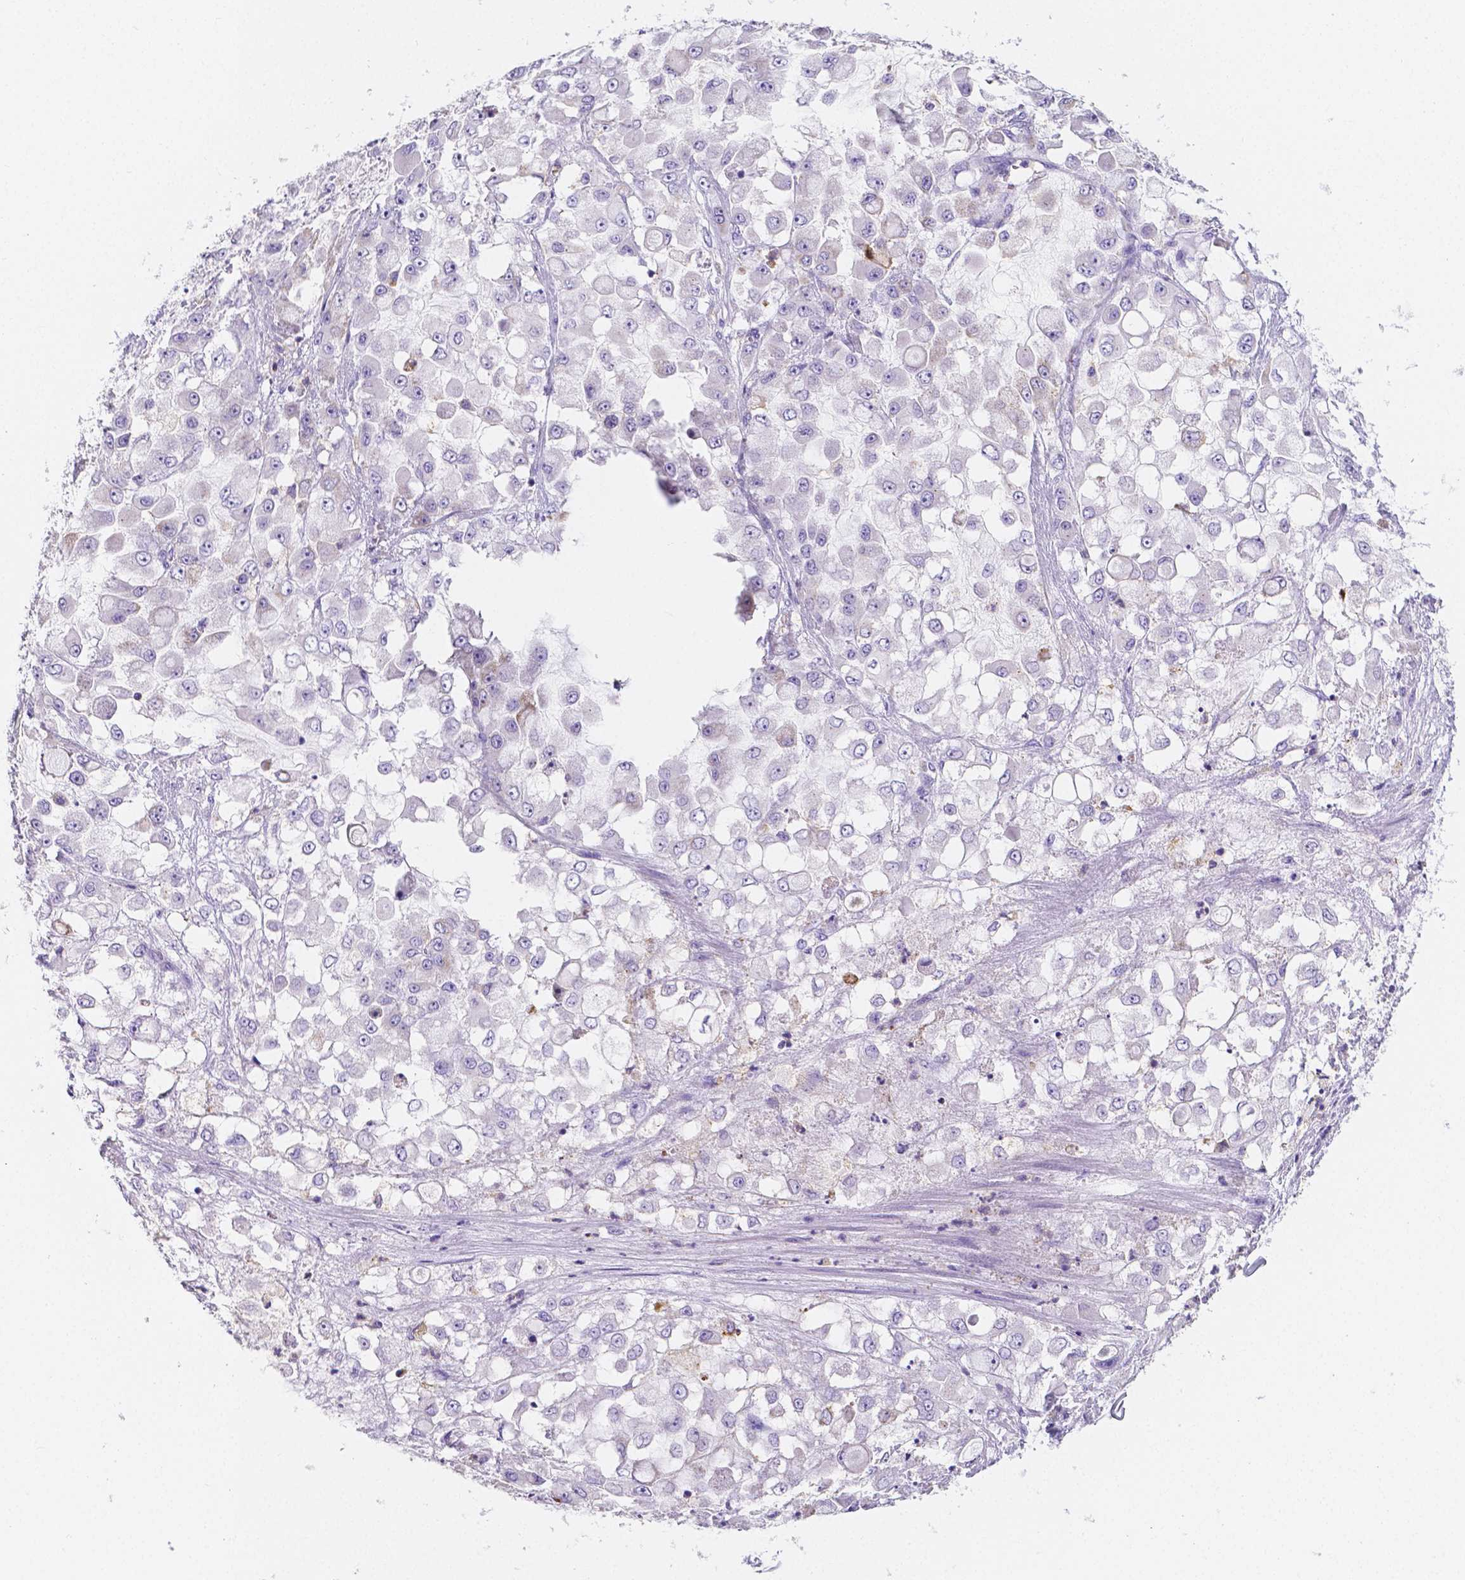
{"staining": {"intensity": "negative", "quantity": "none", "location": "none"}, "tissue": "stomach cancer", "cell_type": "Tumor cells", "image_type": "cancer", "snomed": [{"axis": "morphology", "description": "Adenocarcinoma, NOS"}, {"axis": "topography", "description": "Stomach"}], "caption": "IHC image of neoplastic tissue: human stomach cancer (adenocarcinoma) stained with DAB (3,3'-diaminobenzidine) demonstrates no significant protein staining in tumor cells.", "gene": "GABRD", "patient": {"sex": "female", "age": 76}}